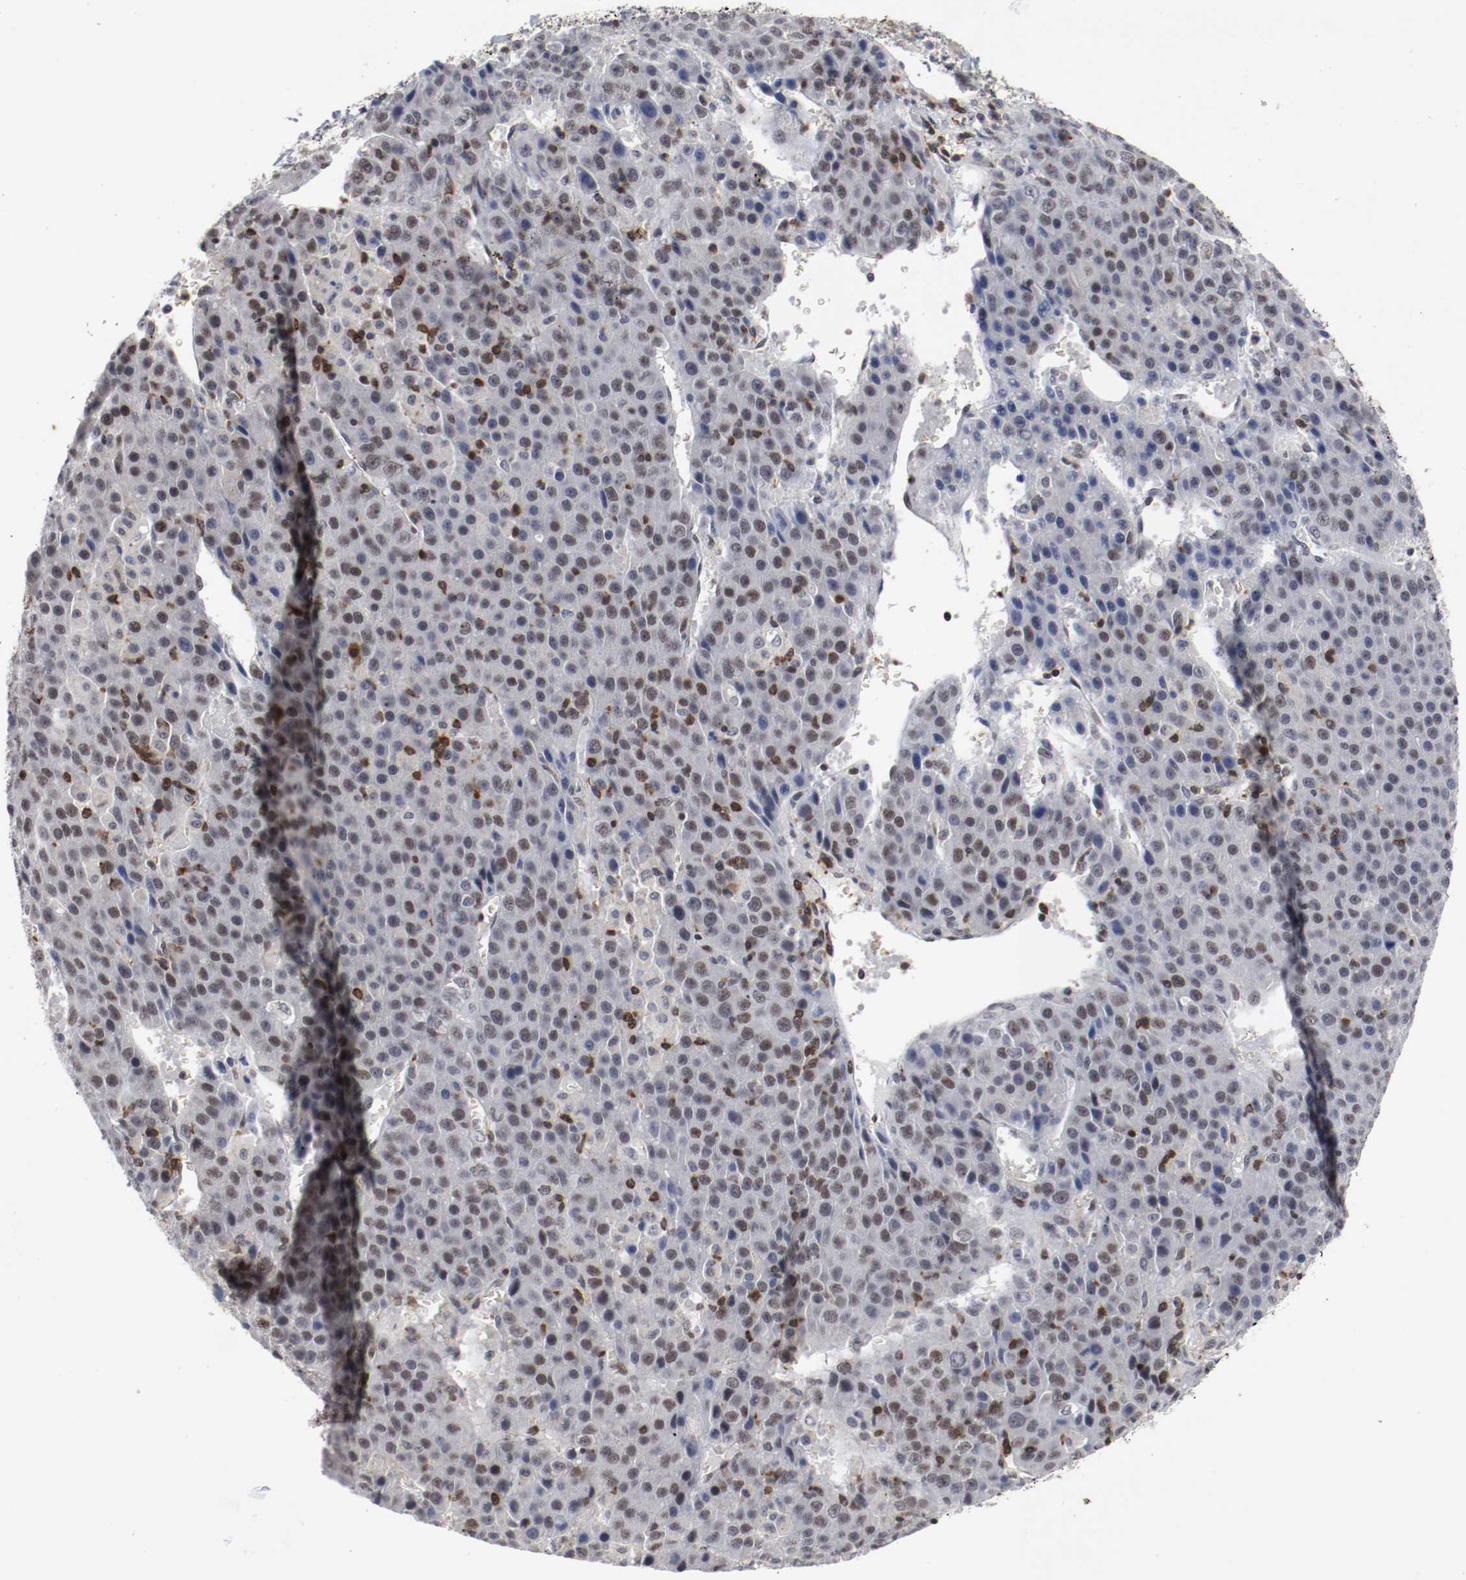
{"staining": {"intensity": "moderate", "quantity": "25%-75%", "location": "nuclear"}, "tissue": "liver cancer", "cell_type": "Tumor cells", "image_type": "cancer", "snomed": [{"axis": "morphology", "description": "Carcinoma, Hepatocellular, NOS"}, {"axis": "topography", "description": "Liver"}], "caption": "Immunohistochemical staining of human liver cancer (hepatocellular carcinoma) displays medium levels of moderate nuclear staining in about 25%-75% of tumor cells.", "gene": "JUND", "patient": {"sex": "female", "age": 53}}